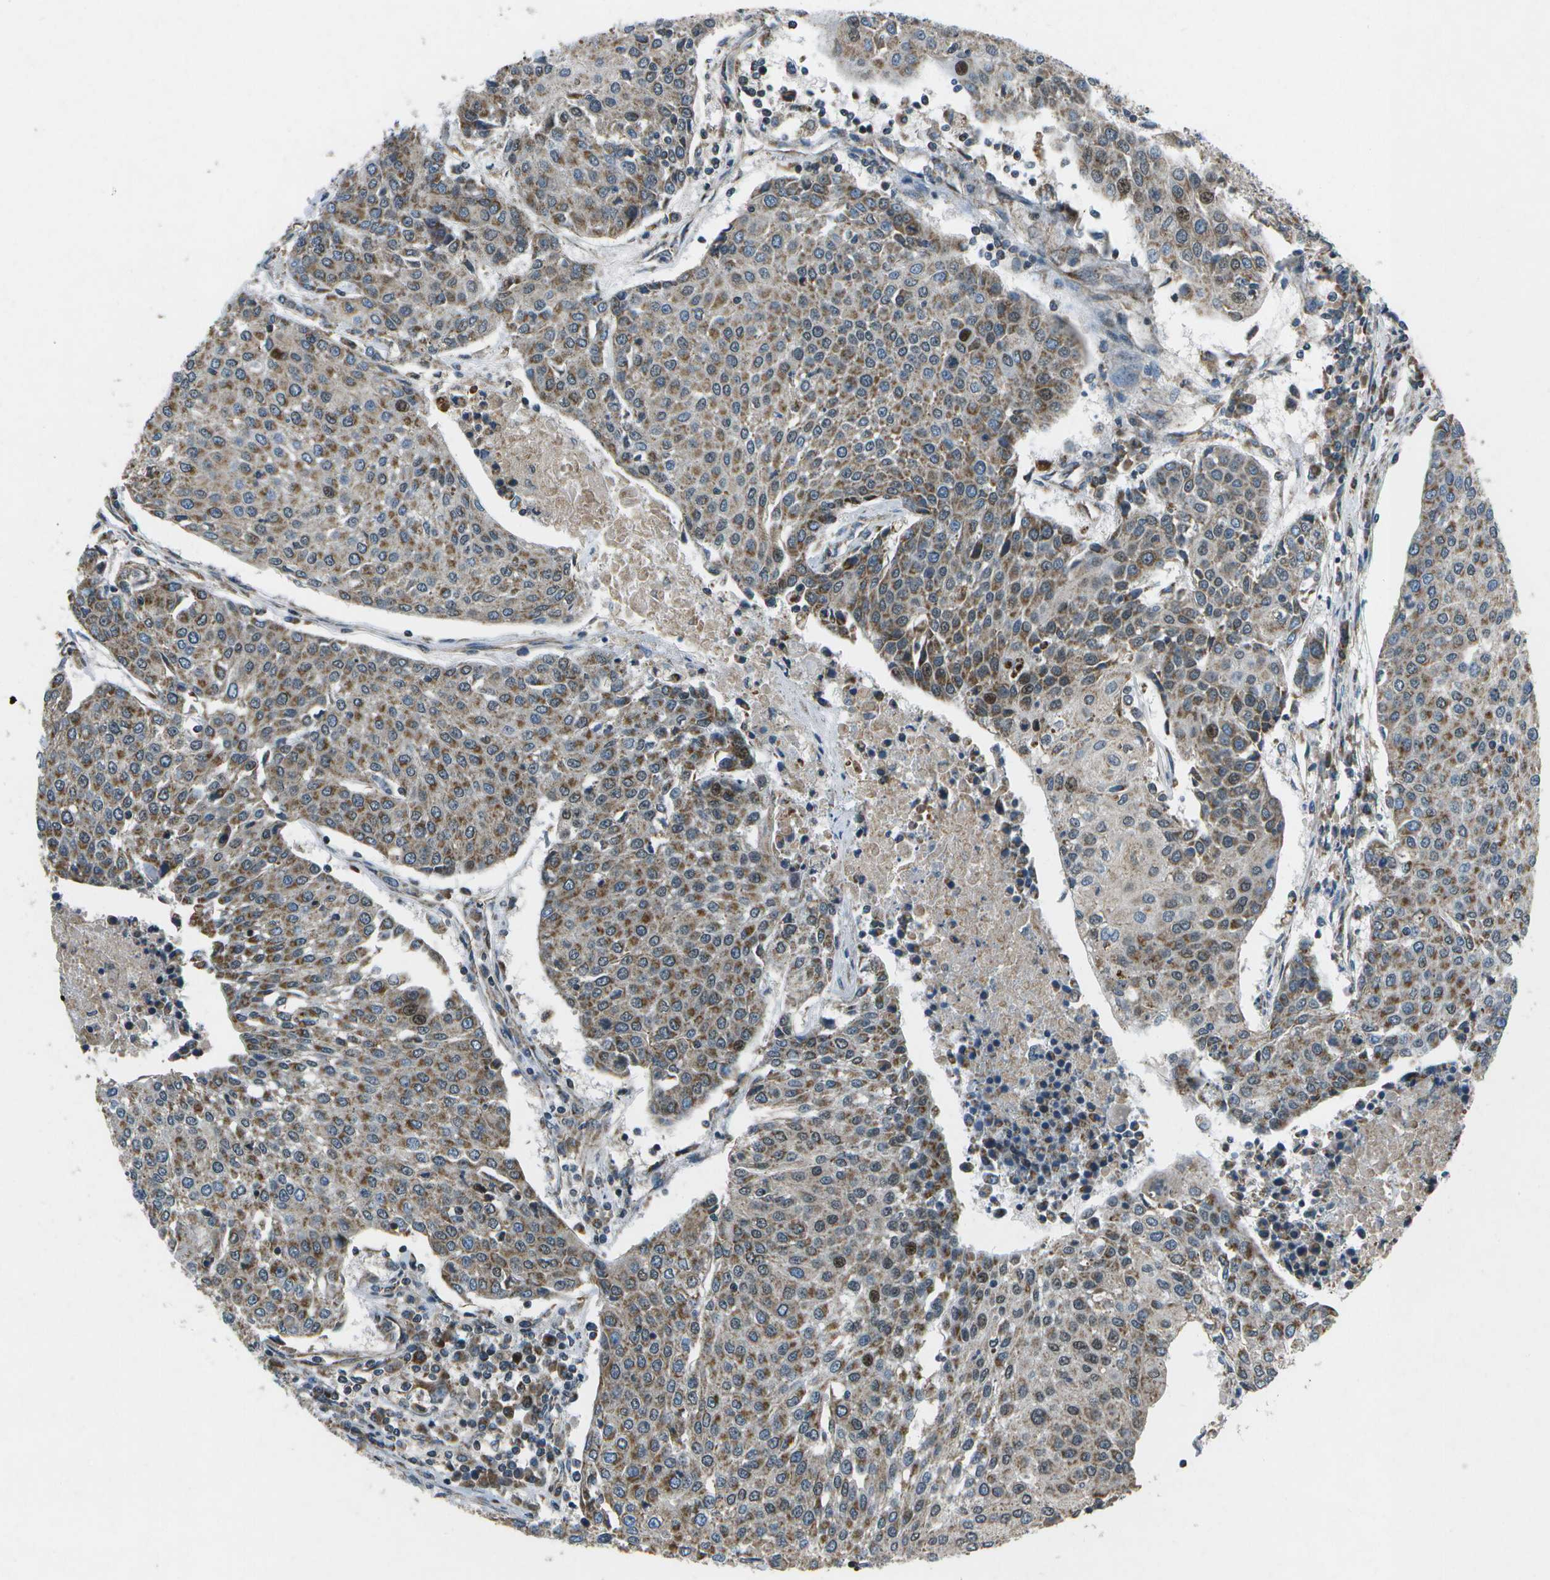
{"staining": {"intensity": "moderate", "quantity": ">75%", "location": "cytoplasmic/membranous"}, "tissue": "urothelial cancer", "cell_type": "Tumor cells", "image_type": "cancer", "snomed": [{"axis": "morphology", "description": "Urothelial carcinoma, High grade"}, {"axis": "topography", "description": "Urinary bladder"}], "caption": "Human urothelial cancer stained for a protein (brown) displays moderate cytoplasmic/membranous positive positivity in about >75% of tumor cells.", "gene": "EIF2AK1", "patient": {"sex": "female", "age": 85}}